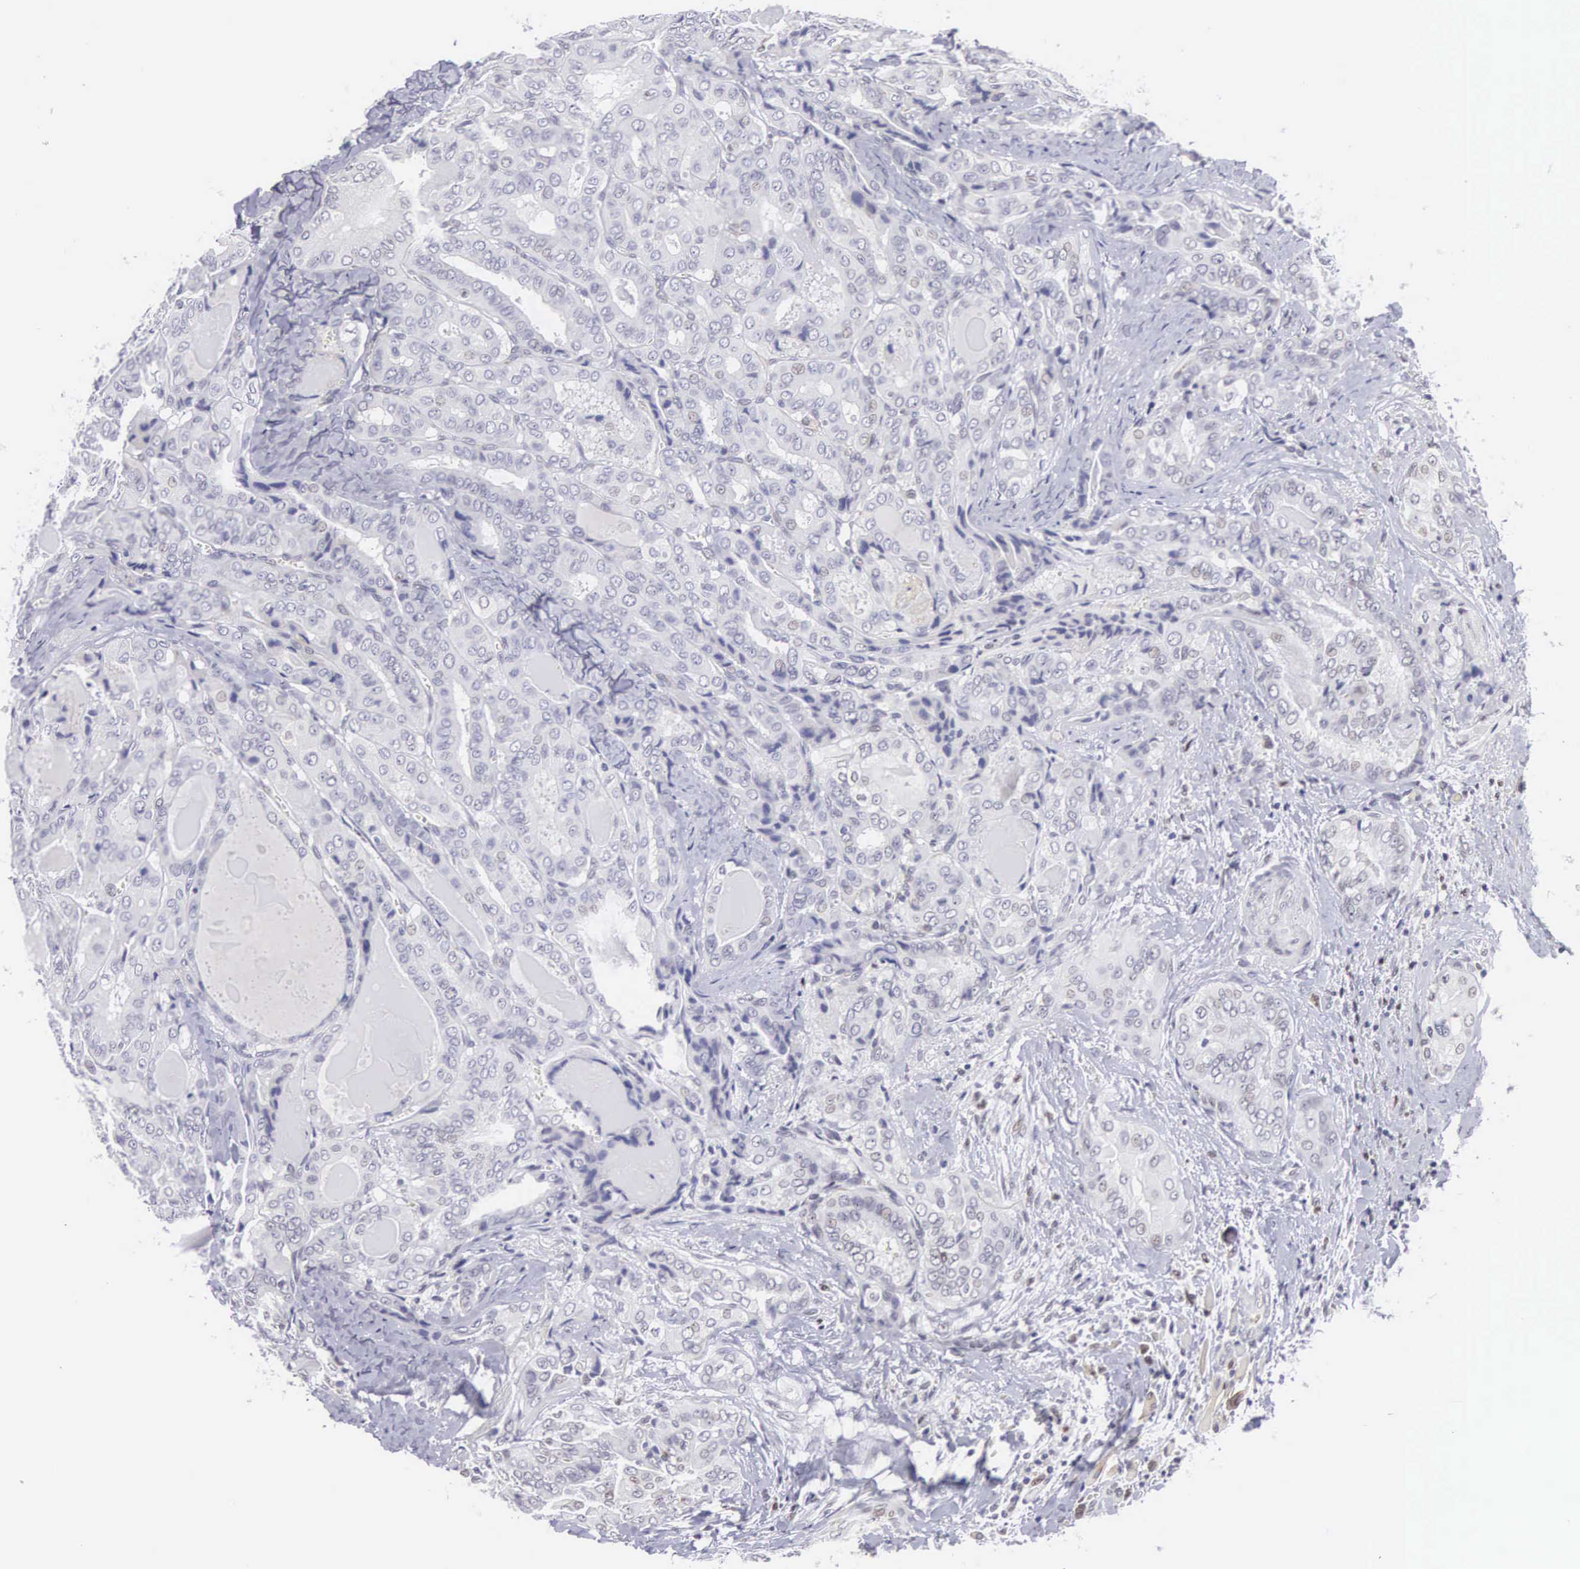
{"staining": {"intensity": "negative", "quantity": "none", "location": "none"}, "tissue": "thyroid cancer", "cell_type": "Tumor cells", "image_type": "cancer", "snomed": [{"axis": "morphology", "description": "Papillary adenocarcinoma, NOS"}, {"axis": "topography", "description": "Thyroid gland"}], "caption": "Tumor cells show no significant protein expression in thyroid cancer.", "gene": "ETV6", "patient": {"sex": "female", "age": 71}}